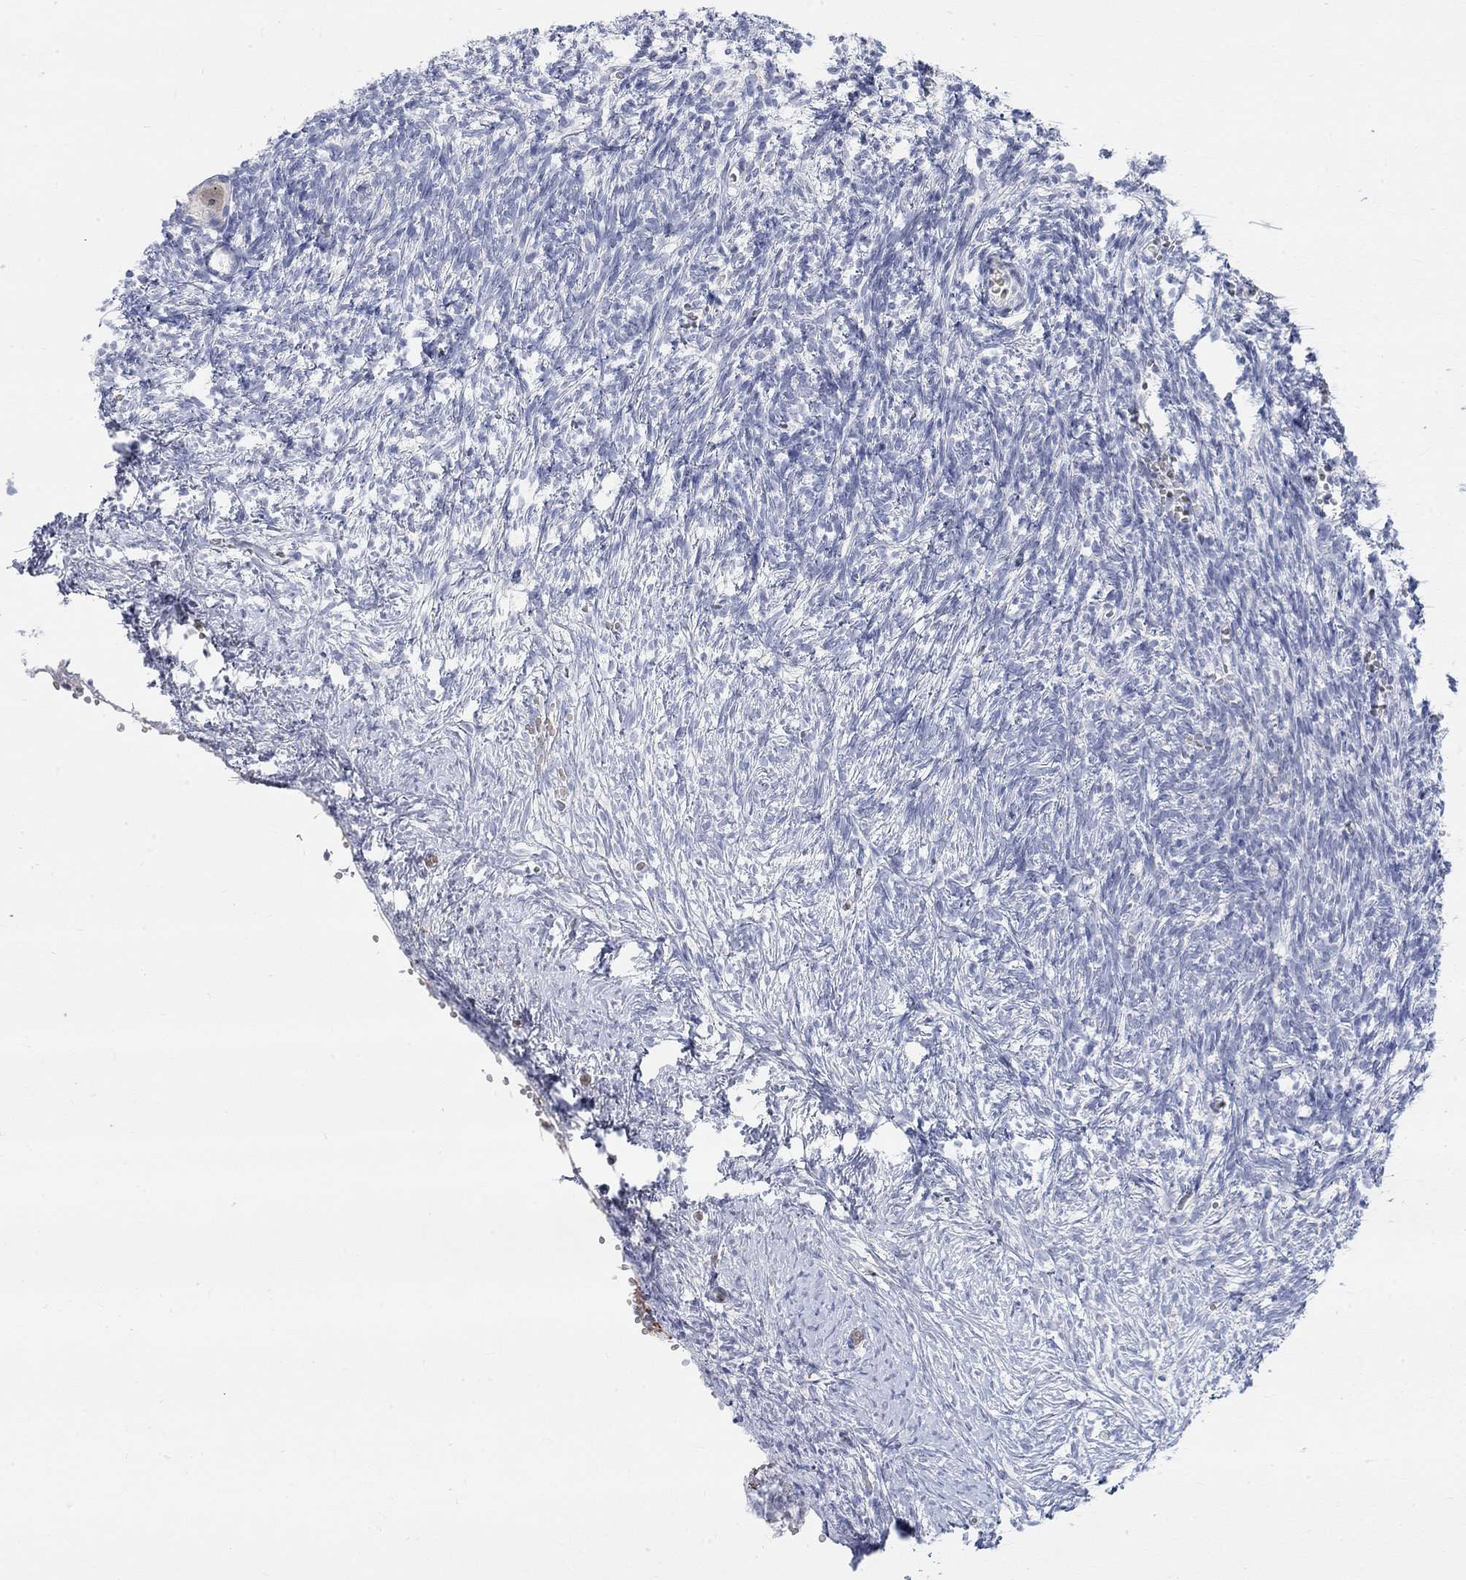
{"staining": {"intensity": "weak", "quantity": "25%-75%", "location": "cytoplasmic/membranous"}, "tissue": "ovary", "cell_type": "Follicle cells", "image_type": "normal", "snomed": [{"axis": "morphology", "description": "Normal tissue, NOS"}, {"axis": "topography", "description": "Ovary"}], "caption": "The image displays immunohistochemical staining of normal ovary. There is weak cytoplasmic/membranous positivity is seen in approximately 25%-75% of follicle cells.", "gene": "ATP6V1E2", "patient": {"sex": "female", "age": 43}}